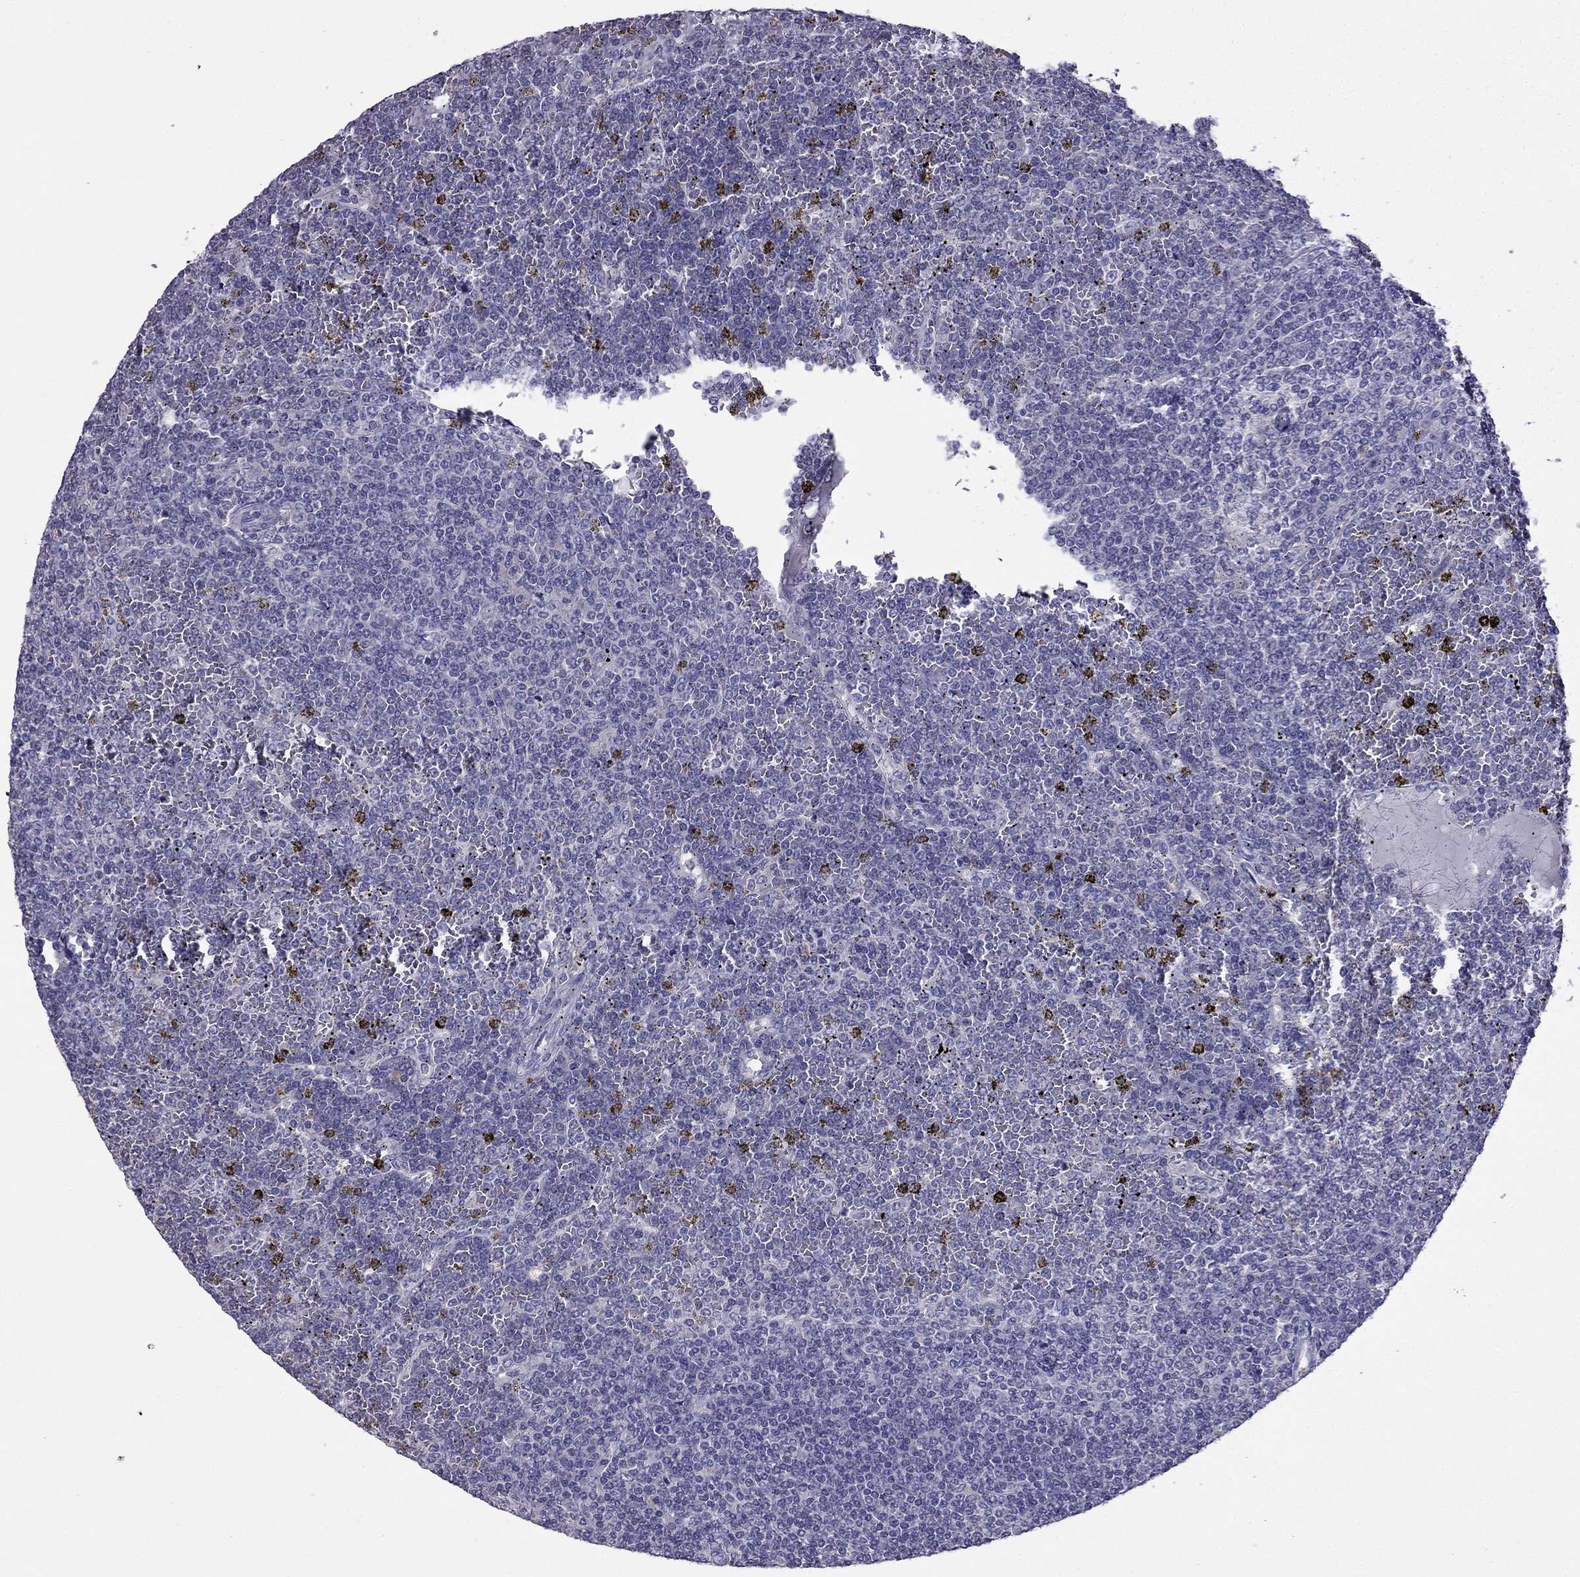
{"staining": {"intensity": "negative", "quantity": "none", "location": "none"}, "tissue": "lymphoma", "cell_type": "Tumor cells", "image_type": "cancer", "snomed": [{"axis": "morphology", "description": "Malignant lymphoma, non-Hodgkin's type, Low grade"}, {"axis": "topography", "description": "Spleen"}], "caption": "Immunohistochemical staining of human low-grade malignant lymphoma, non-Hodgkin's type displays no significant expression in tumor cells. Nuclei are stained in blue.", "gene": "SCNN1D", "patient": {"sex": "female", "age": 19}}